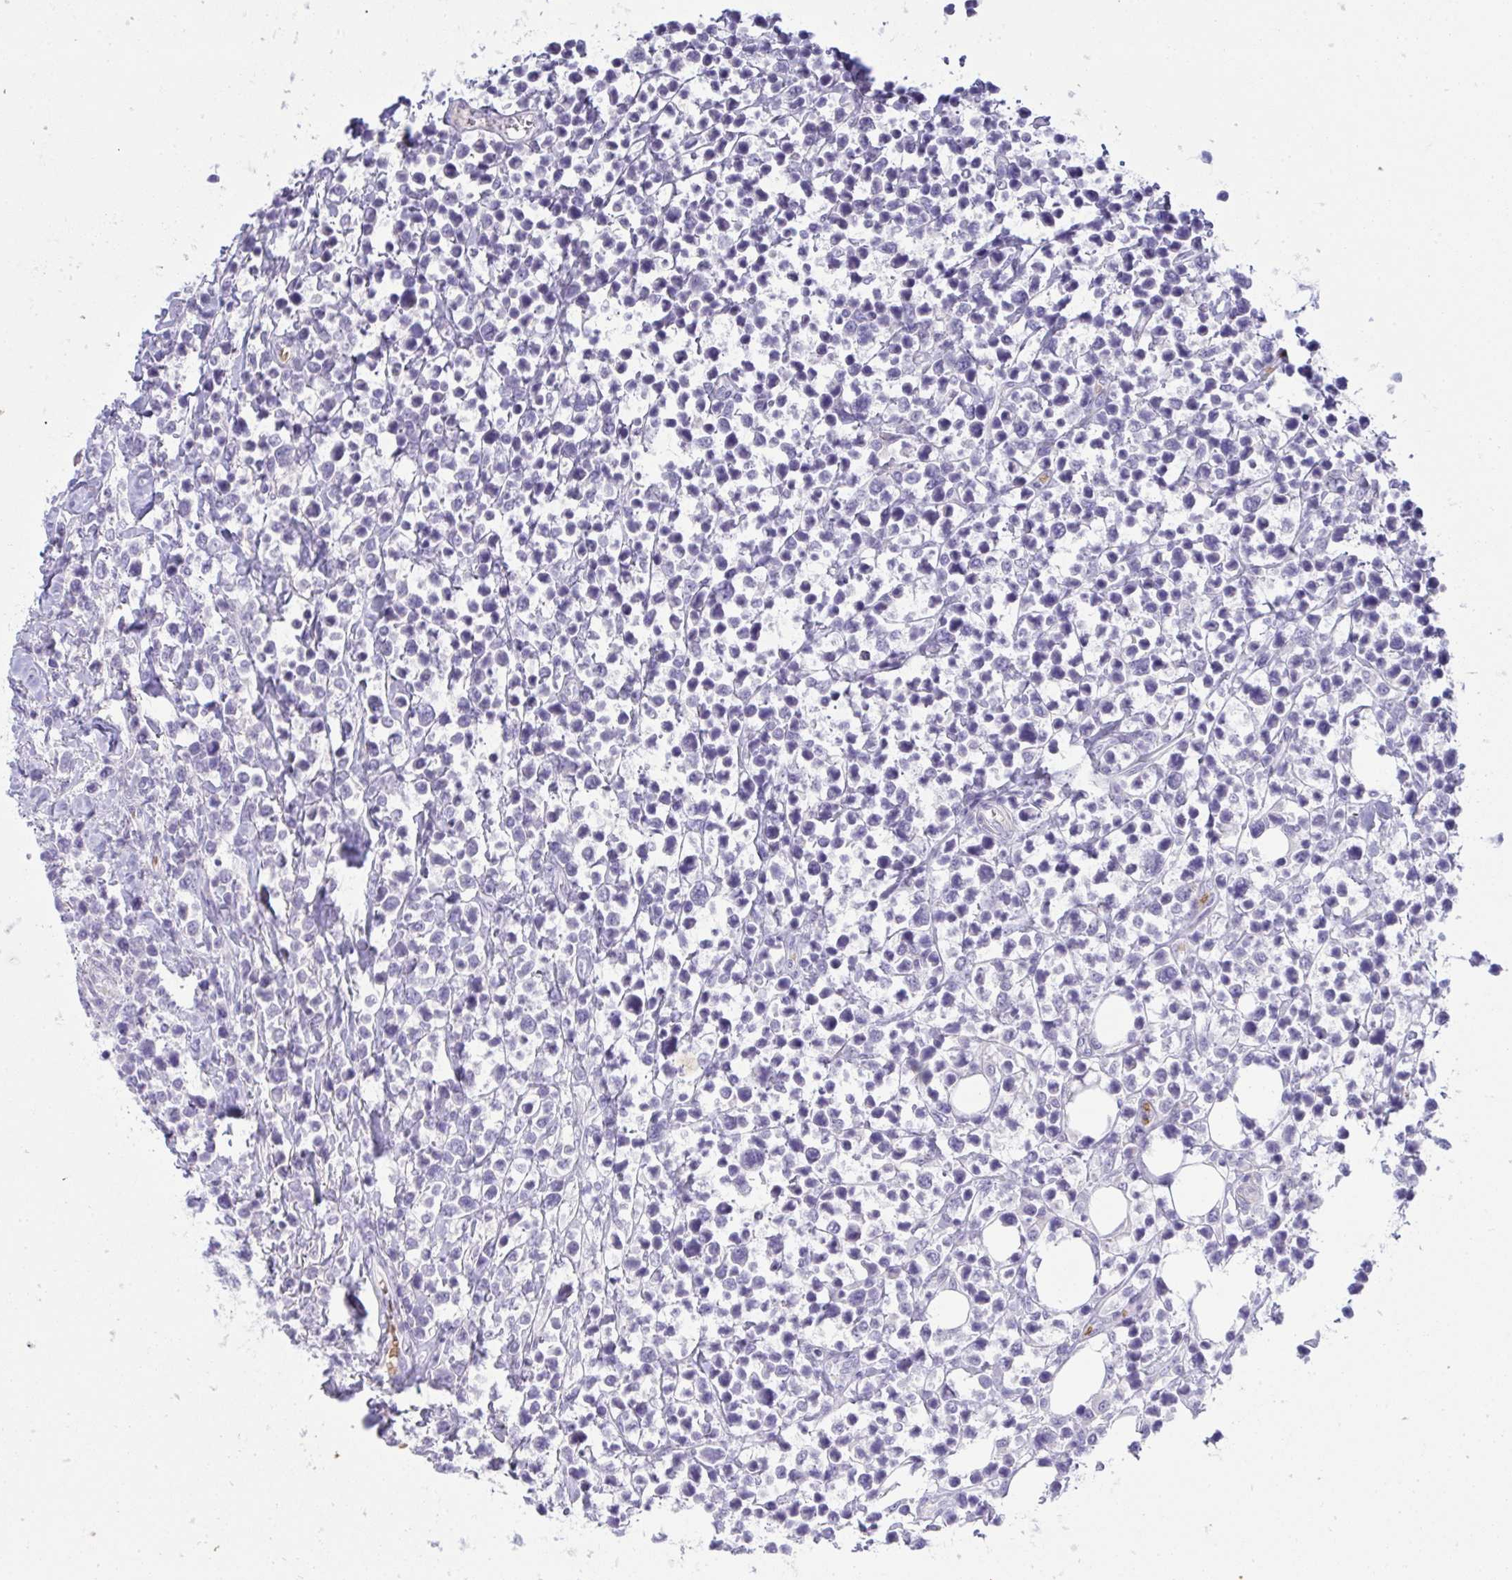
{"staining": {"intensity": "negative", "quantity": "none", "location": "none"}, "tissue": "lymphoma", "cell_type": "Tumor cells", "image_type": "cancer", "snomed": [{"axis": "morphology", "description": "Malignant lymphoma, non-Hodgkin's type, High grade"}, {"axis": "topography", "description": "Soft tissue"}], "caption": "Photomicrograph shows no significant protein expression in tumor cells of malignant lymphoma, non-Hodgkin's type (high-grade). Nuclei are stained in blue.", "gene": "SPTB", "patient": {"sex": "female", "age": 56}}